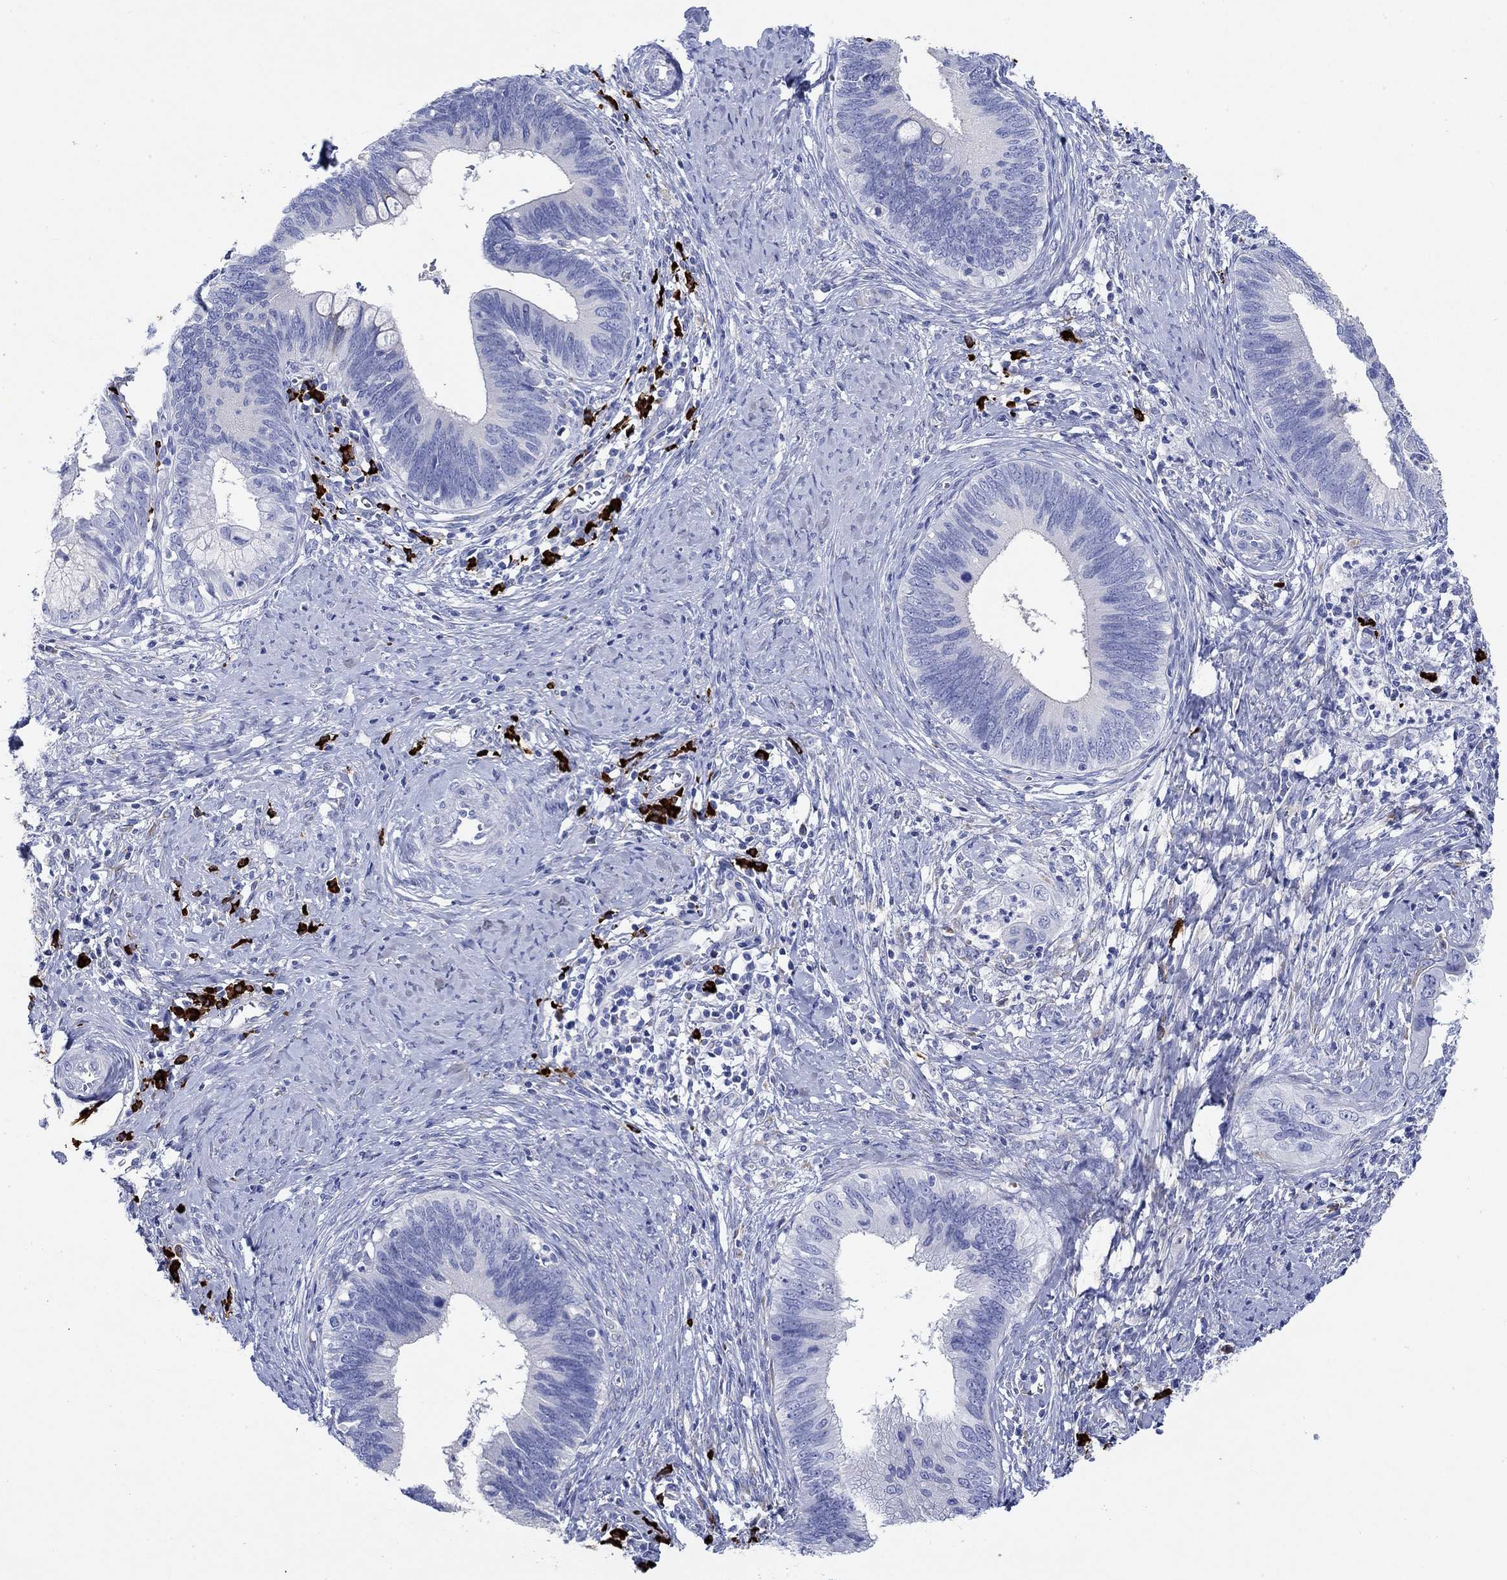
{"staining": {"intensity": "negative", "quantity": "none", "location": "none"}, "tissue": "cervical cancer", "cell_type": "Tumor cells", "image_type": "cancer", "snomed": [{"axis": "morphology", "description": "Adenocarcinoma, NOS"}, {"axis": "topography", "description": "Cervix"}], "caption": "Immunohistochemistry image of neoplastic tissue: cervical cancer stained with DAB displays no significant protein staining in tumor cells.", "gene": "P2RY6", "patient": {"sex": "female", "age": 42}}